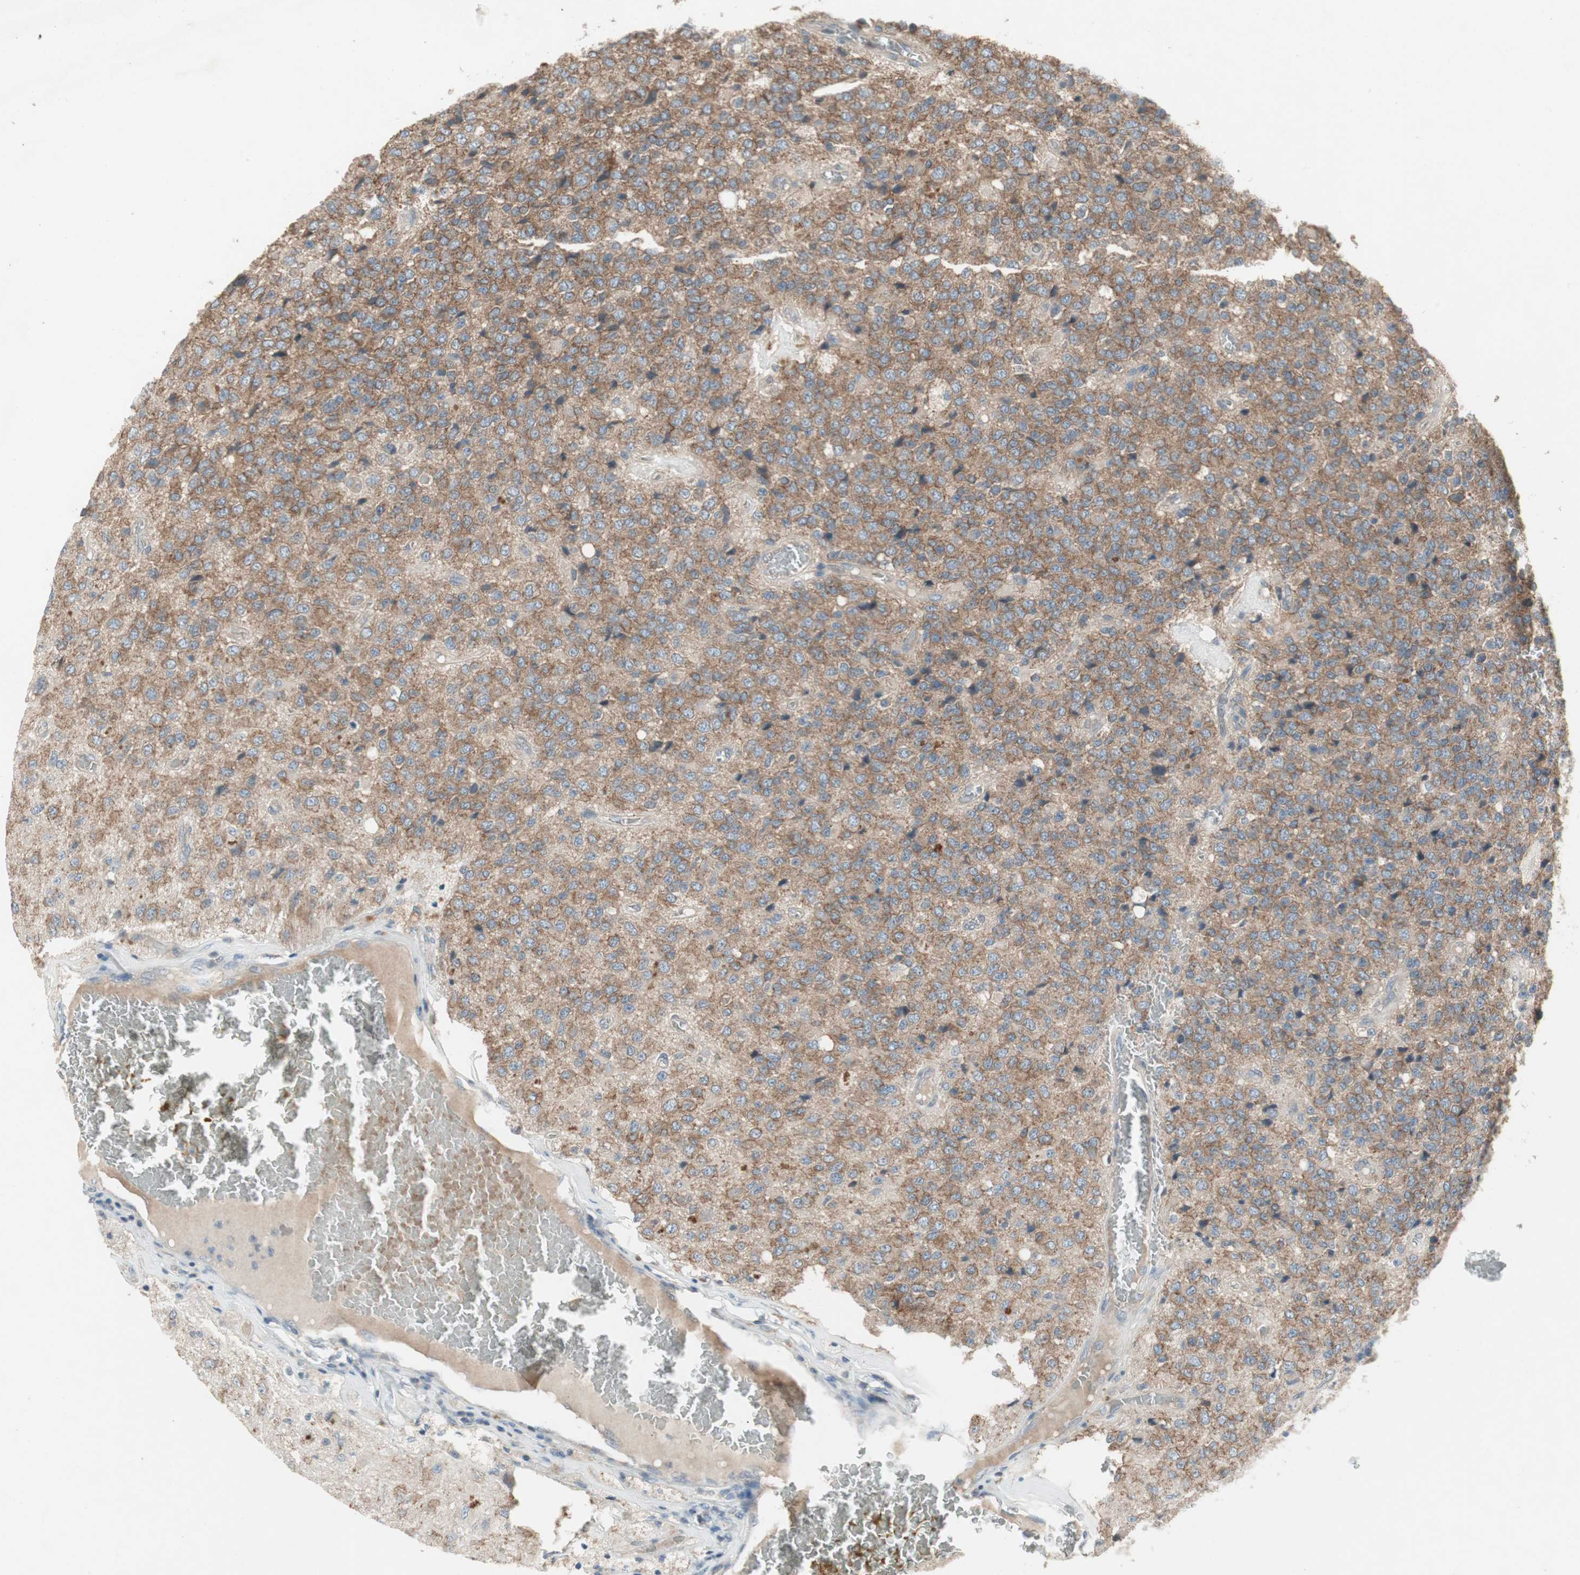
{"staining": {"intensity": "moderate", "quantity": ">75%", "location": "cytoplasmic/membranous"}, "tissue": "glioma", "cell_type": "Tumor cells", "image_type": "cancer", "snomed": [{"axis": "morphology", "description": "Glioma, malignant, High grade"}, {"axis": "topography", "description": "pancreas cauda"}], "caption": "A micrograph of glioma stained for a protein exhibits moderate cytoplasmic/membranous brown staining in tumor cells.", "gene": "PANK2", "patient": {"sex": "male", "age": 60}}